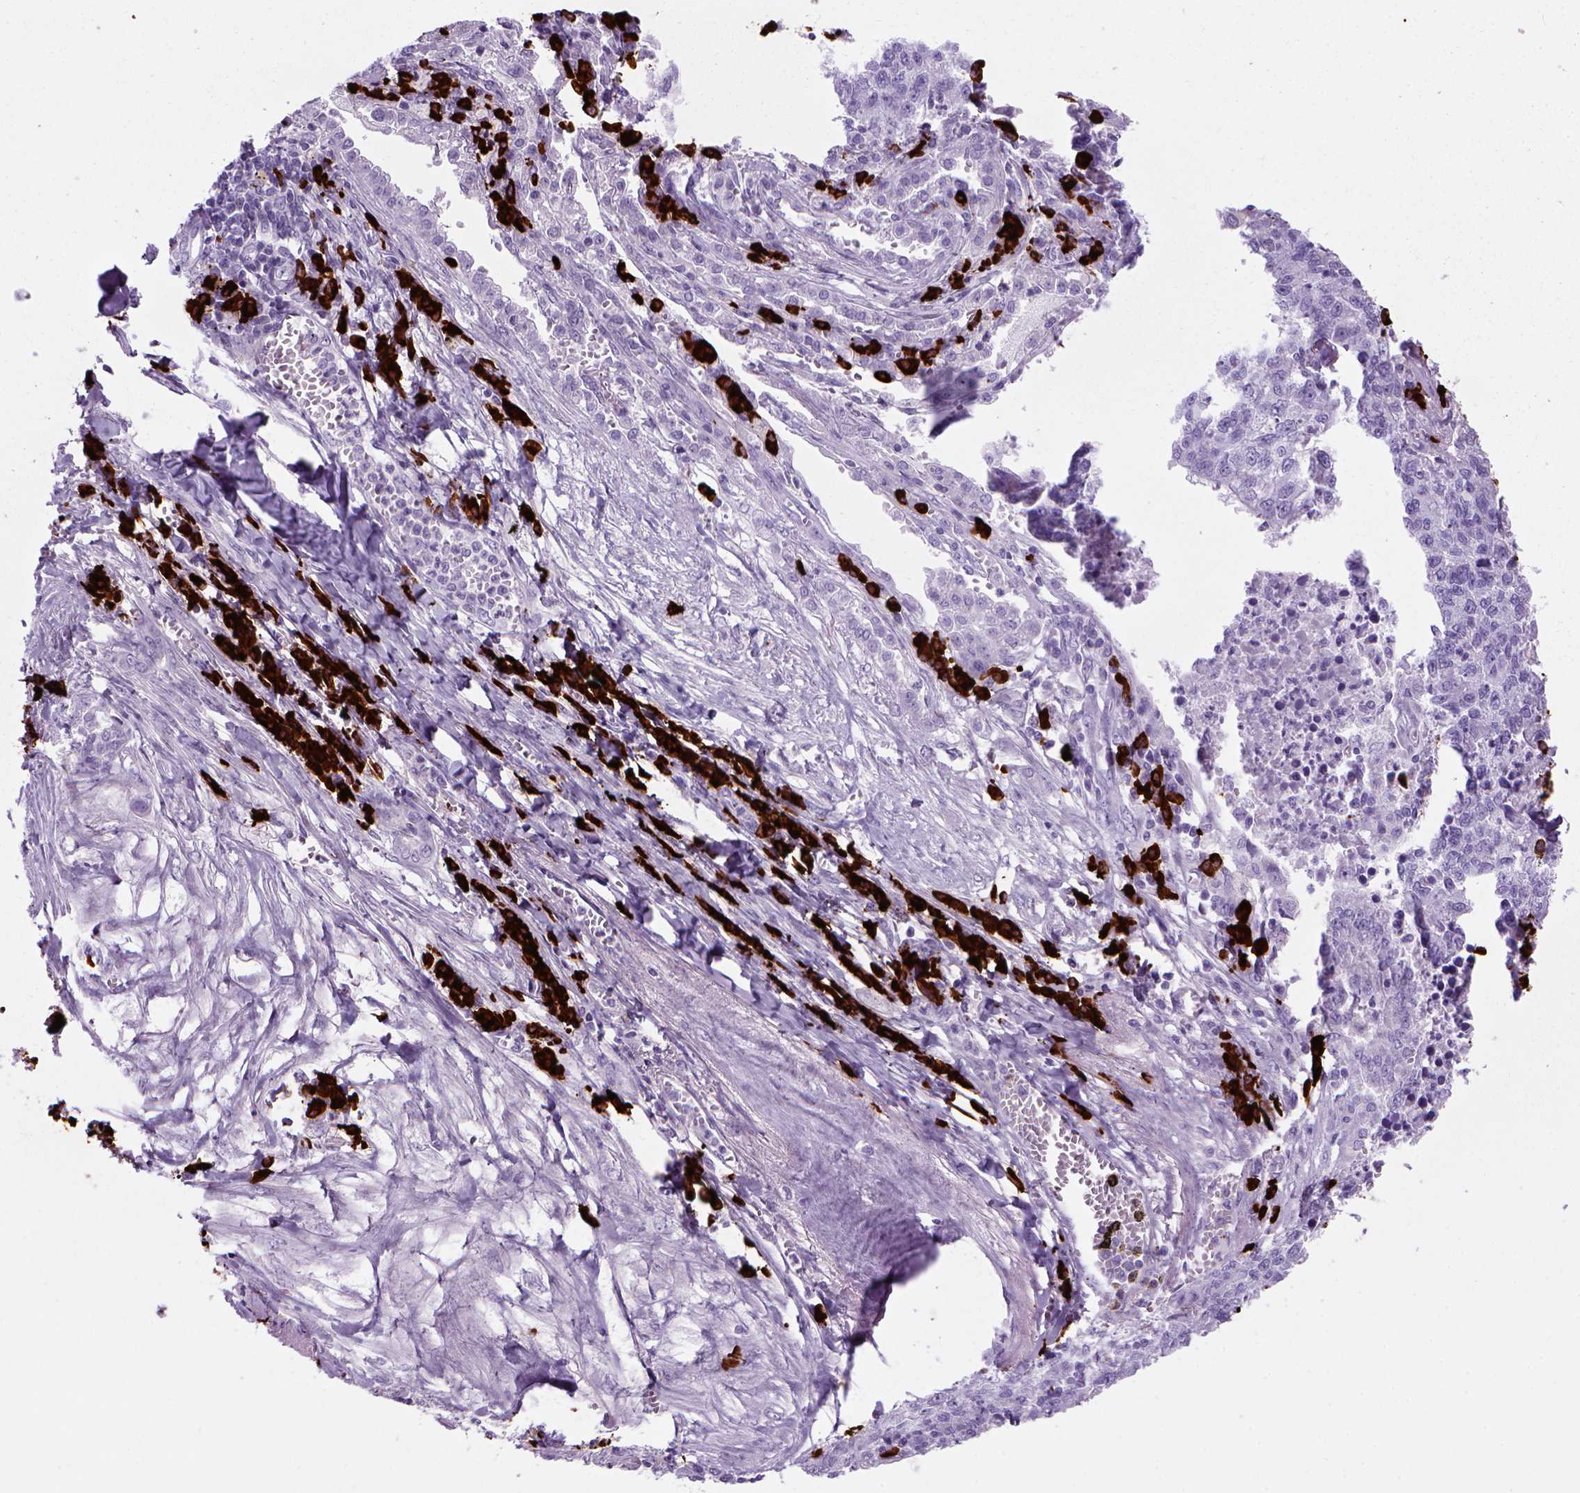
{"staining": {"intensity": "negative", "quantity": "none", "location": "none"}, "tissue": "lung cancer", "cell_type": "Tumor cells", "image_type": "cancer", "snomed": [{"axis": "morphology", "description": "Adenocarcinoma, NOS"}, {"axis": "topography", "description": "Lung"}], "caption": "High magnification brightfield microscopy of lung cancer (adenocarcinoma) stained with DAB (3,3'-diaminobenzidine) (brown) and counterstained with hematoxylin (blue): tumor cells show no significant expression. (DAB (3,3'-diaminobenzidine) IHC, high magnification).", "gene": "MZB1", "patient": {"sex": "male", "age": 57}}